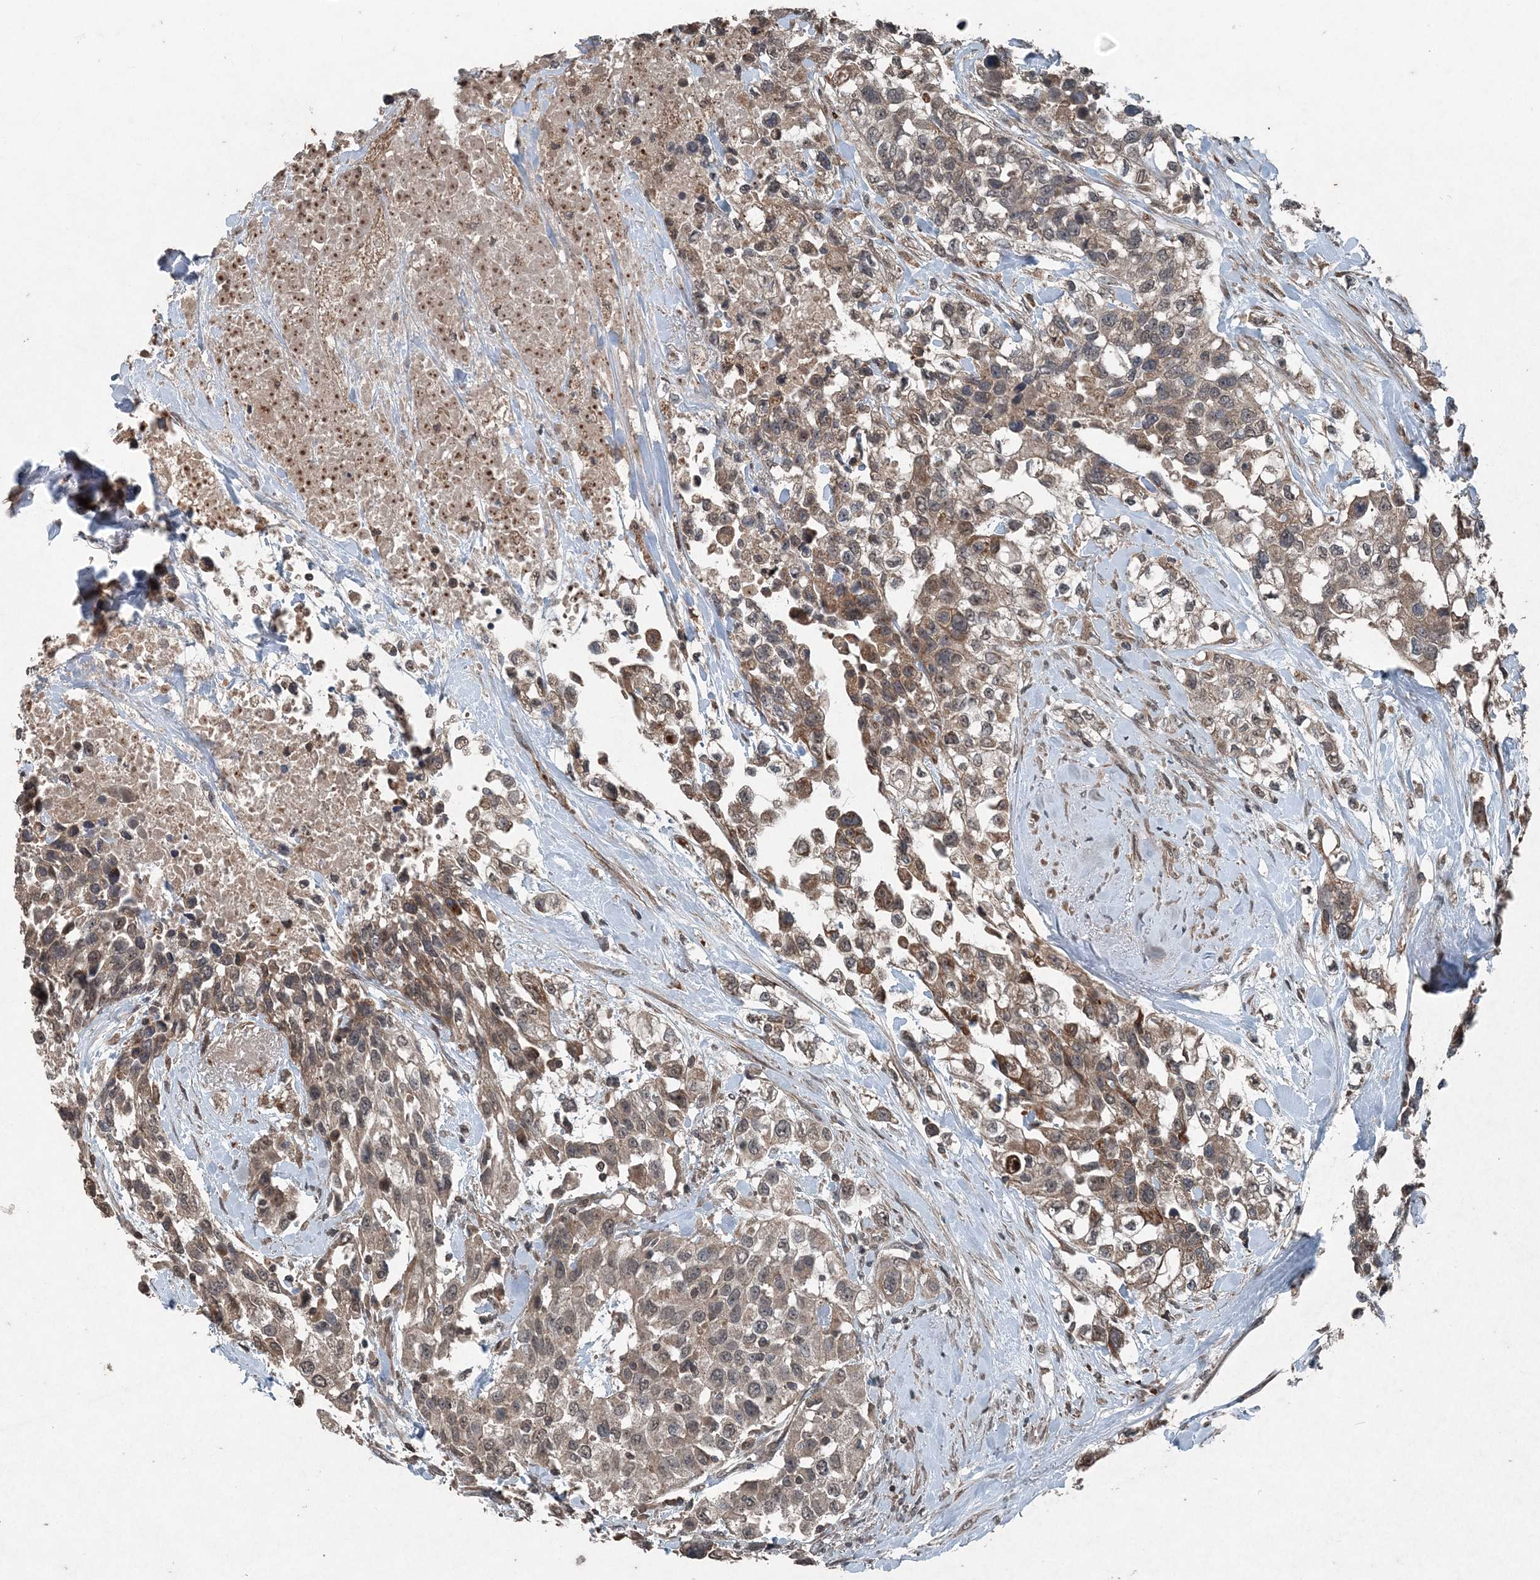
{"staining": {"intensity": "weak", "quantity": ">75%", "location": "cytoplasmic/membranous"}, "tissue": "urothelial cancer", "cell_type": "Tumor cells", "image_type": "cancer", "snomed": [{"axis": "morphology", "description": "Urothelial carcinoma, High grade"}, {"axis": "topography", "description": "Urinary bladder"}], "caption": "High-grade urothelial carcinoma stained for a protein exhibits weak cytoplasmic/membranous positivity in tumor cells. (IHC, brightfield microscopy, high magnification).", "gene": "CFL1", "patient": {"sex": "female", "age": 80}}